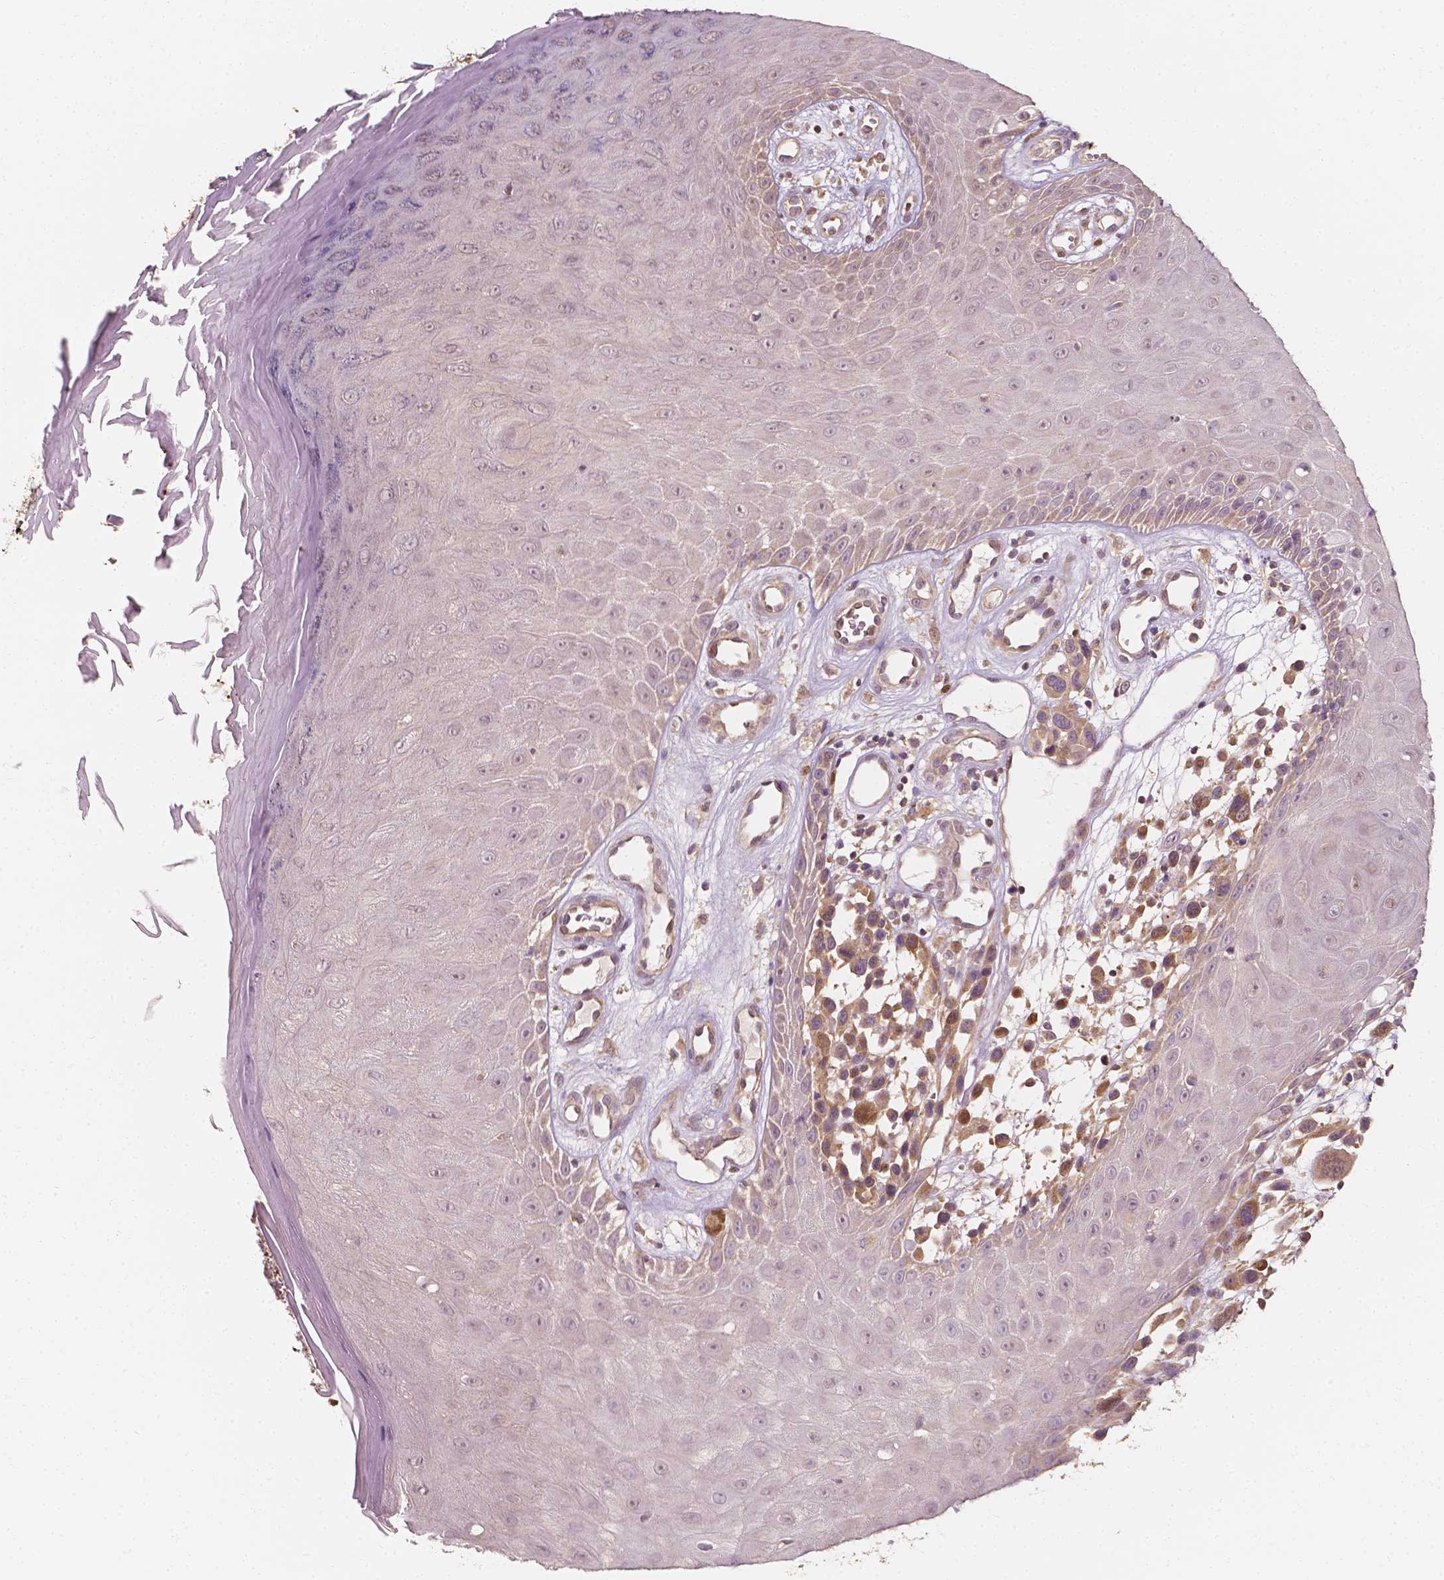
{"staining": {"intensity": "negative", "quantity": "none", "location": "none"}, "tissue": "melanoma", "cell_type": "Tumor cells", "image_type": "cancer", "snomed": [{"axis": "morphology", "description": "Malignant melanoma, NOS"}, {"axis": "topography", "description": "Skin"}], "caption": "A micrograph of melanoma stained for a protein displays no brown staining in tumor cells.", "gene": "TBC1D17", "patient": {"sex": "male", "age": 68}}